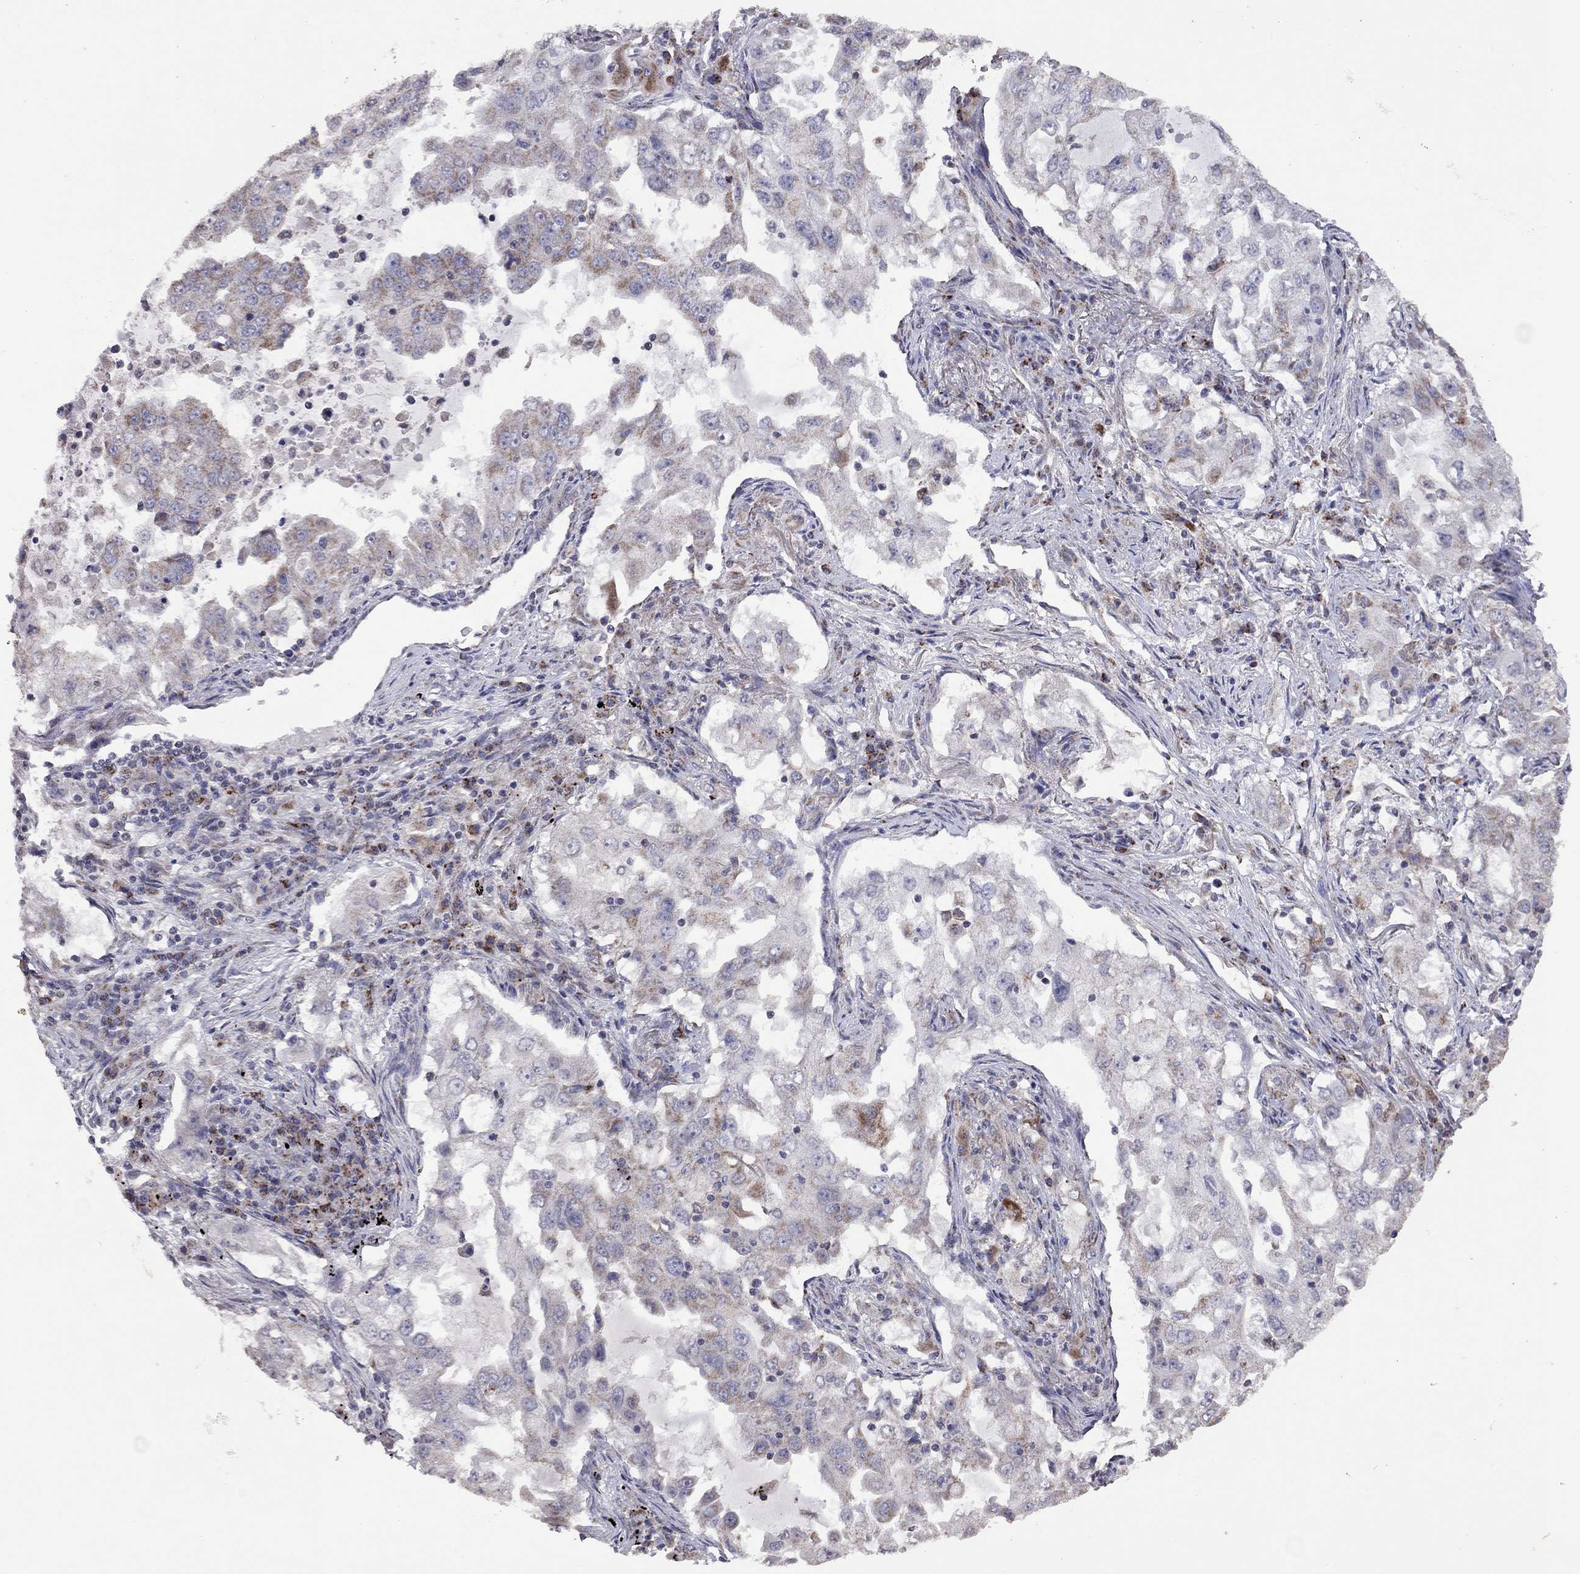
{"staining": {"intensity": "moderate", "quantity": "<25%", "location": "cytoplasmic/membranous"}, "tissue": "lung cancer", "cell_type": "Tumor cells", "image_type": "cancer", "snomed": [{"axis": "morphology", "description": "Adenocarcinoma, NOS"}, {"axis": "topography", "description": "Lung"}], "caption": "DAB (3,3'-diaminobenzidine) immunohistochemical staining of lung cancer (adenocarcinoma) exhibits moderate cytoplasmic/membranous protein expression in approximately <25% of tumor cells. The protein is shown in brown color, while the nuclei are stained blue.", "gene": "NDUFB1", "patient": {"sex": "female", "age": 61}}